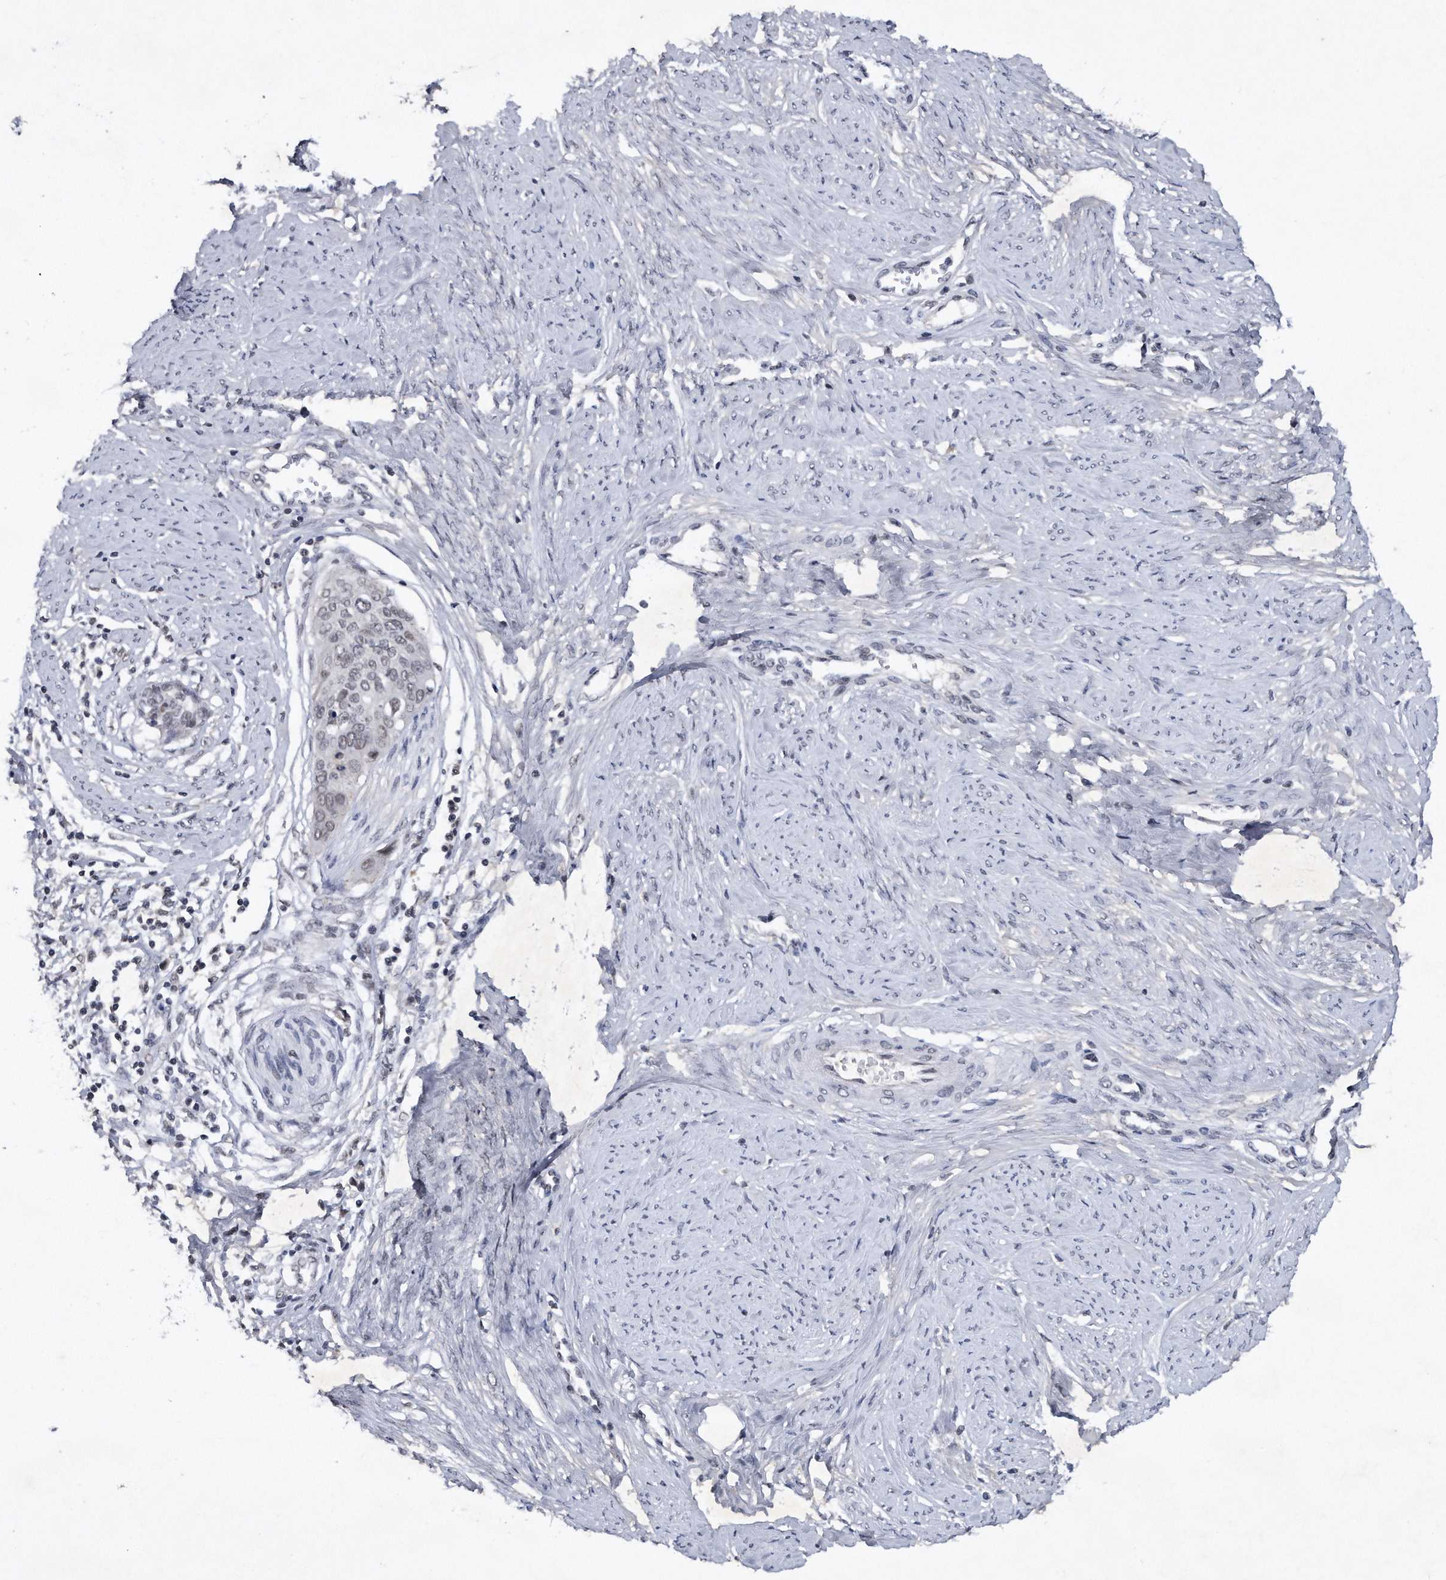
{"staining": {"intensity": "weak", "quantity": "<25%", "location": "nuclear"}, "tissue": "cervical cancer", "cell_type": "Tumor cells", "image_type": "cancer", "snomed": [{"axis": "morphology", "description": "Squamous cell carcinoma, NOS"}, {"axis": "topography", "description": "Cervix"}], "caption": "DAB (3,3'-diaminobenzidine) immunohistochemical staining of human squamous cell carcinoma (cervical) exhibits no significant positivity in tumor cells.", "gene": "VIRMA", "patient": {"sex": "female", "age": 37}}